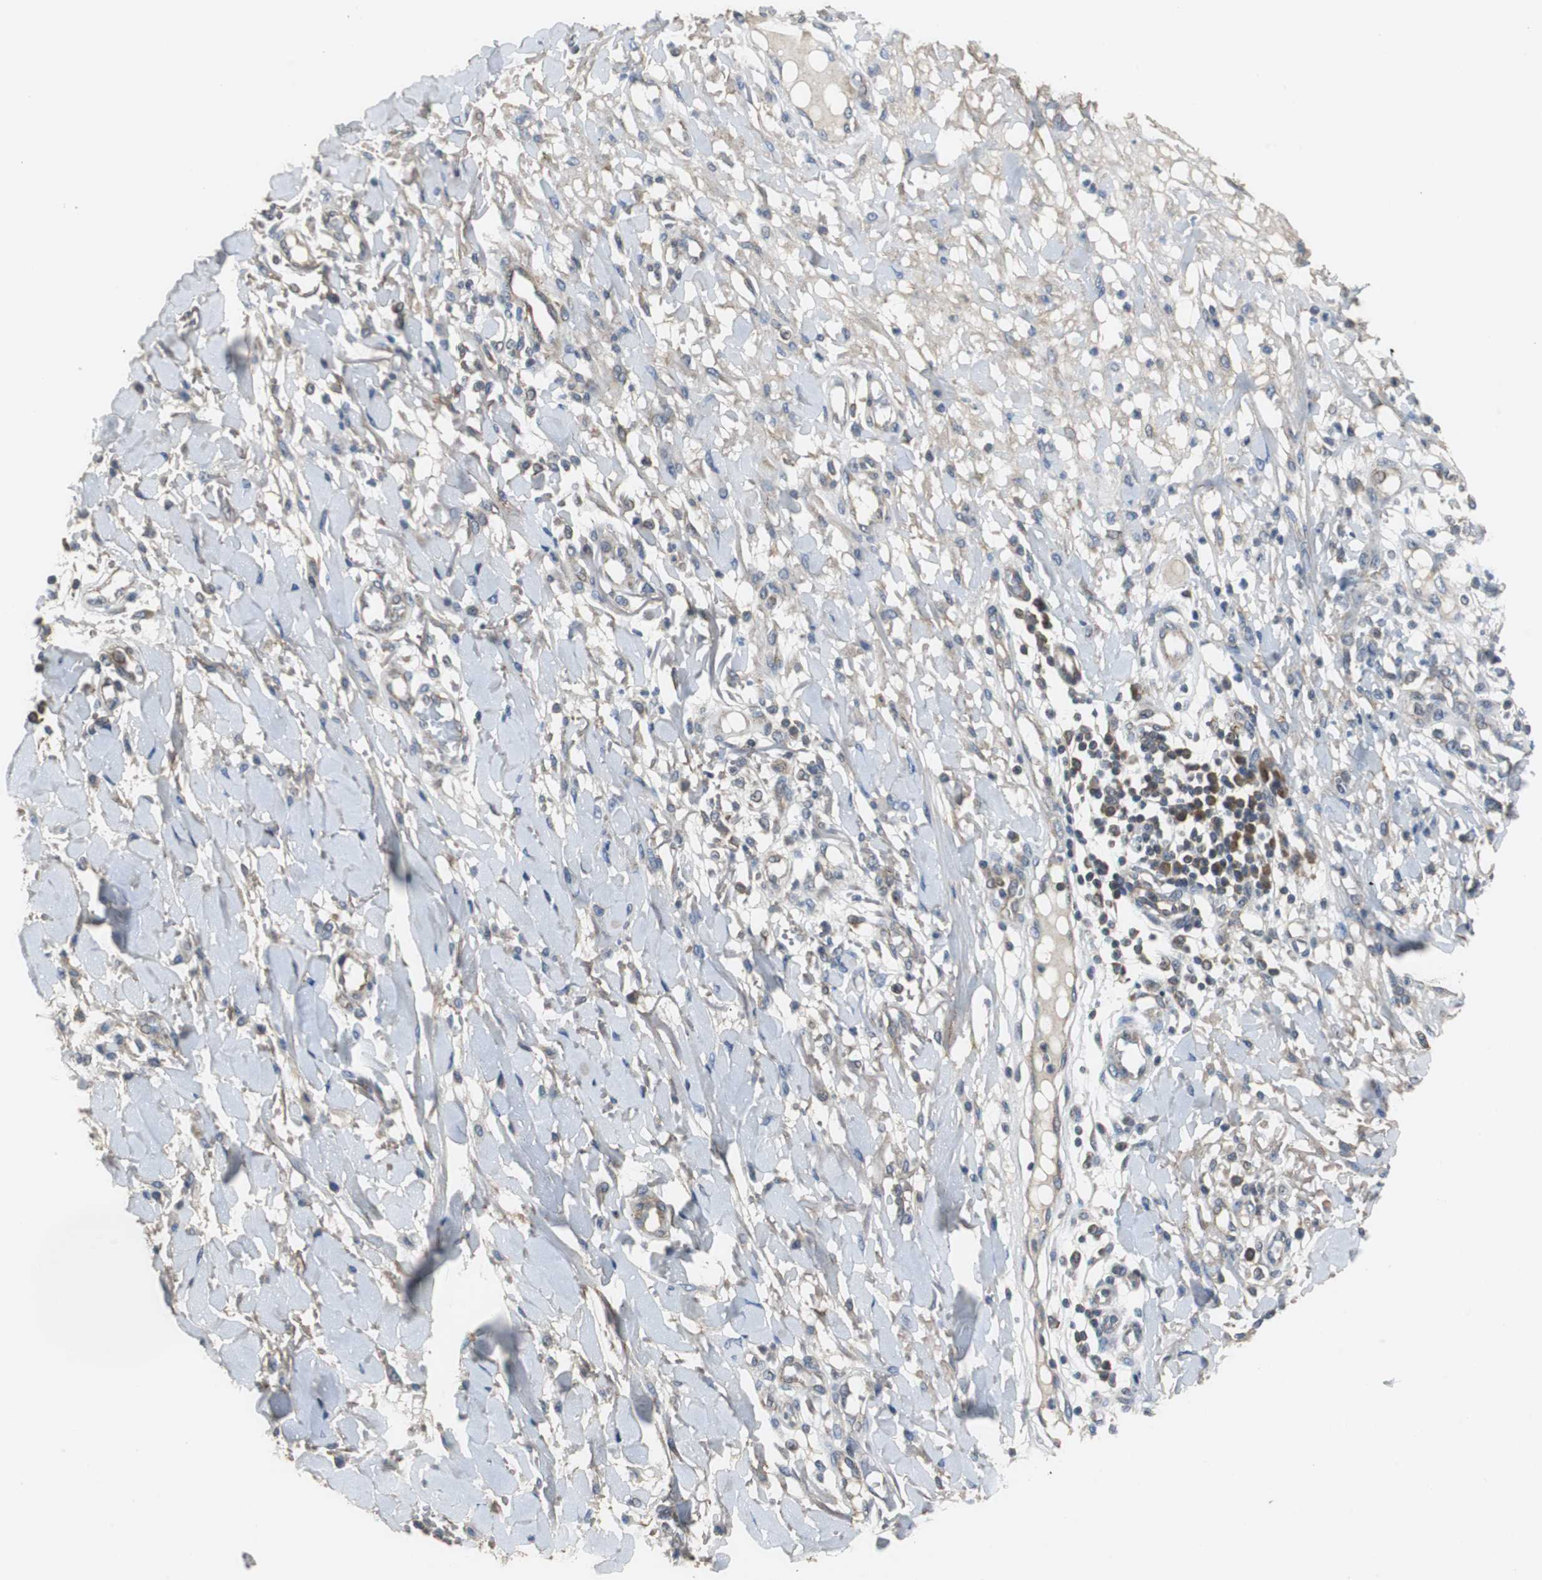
{"staining": {"intensity": "weak", "quantity": "<25%", "location": "cytoplasmic/membranous"}, "tissue": "skin cancer", "cell_type": "Tumor cells", "image_type": "cancer", "snomed": [{"axis": "morphology", "description": "Squamous cell carcinoma, NOS"}, {"axis": "topography", "description": "Skin"}], "caption": "High power microscopy micrograph of an IHC histopathology image of skin cancer (squamous cell carcinoma), revealing no significant expression in tumor cells.", "gene": "VBP1", "patient": {"sex": "female", "age": 78}}